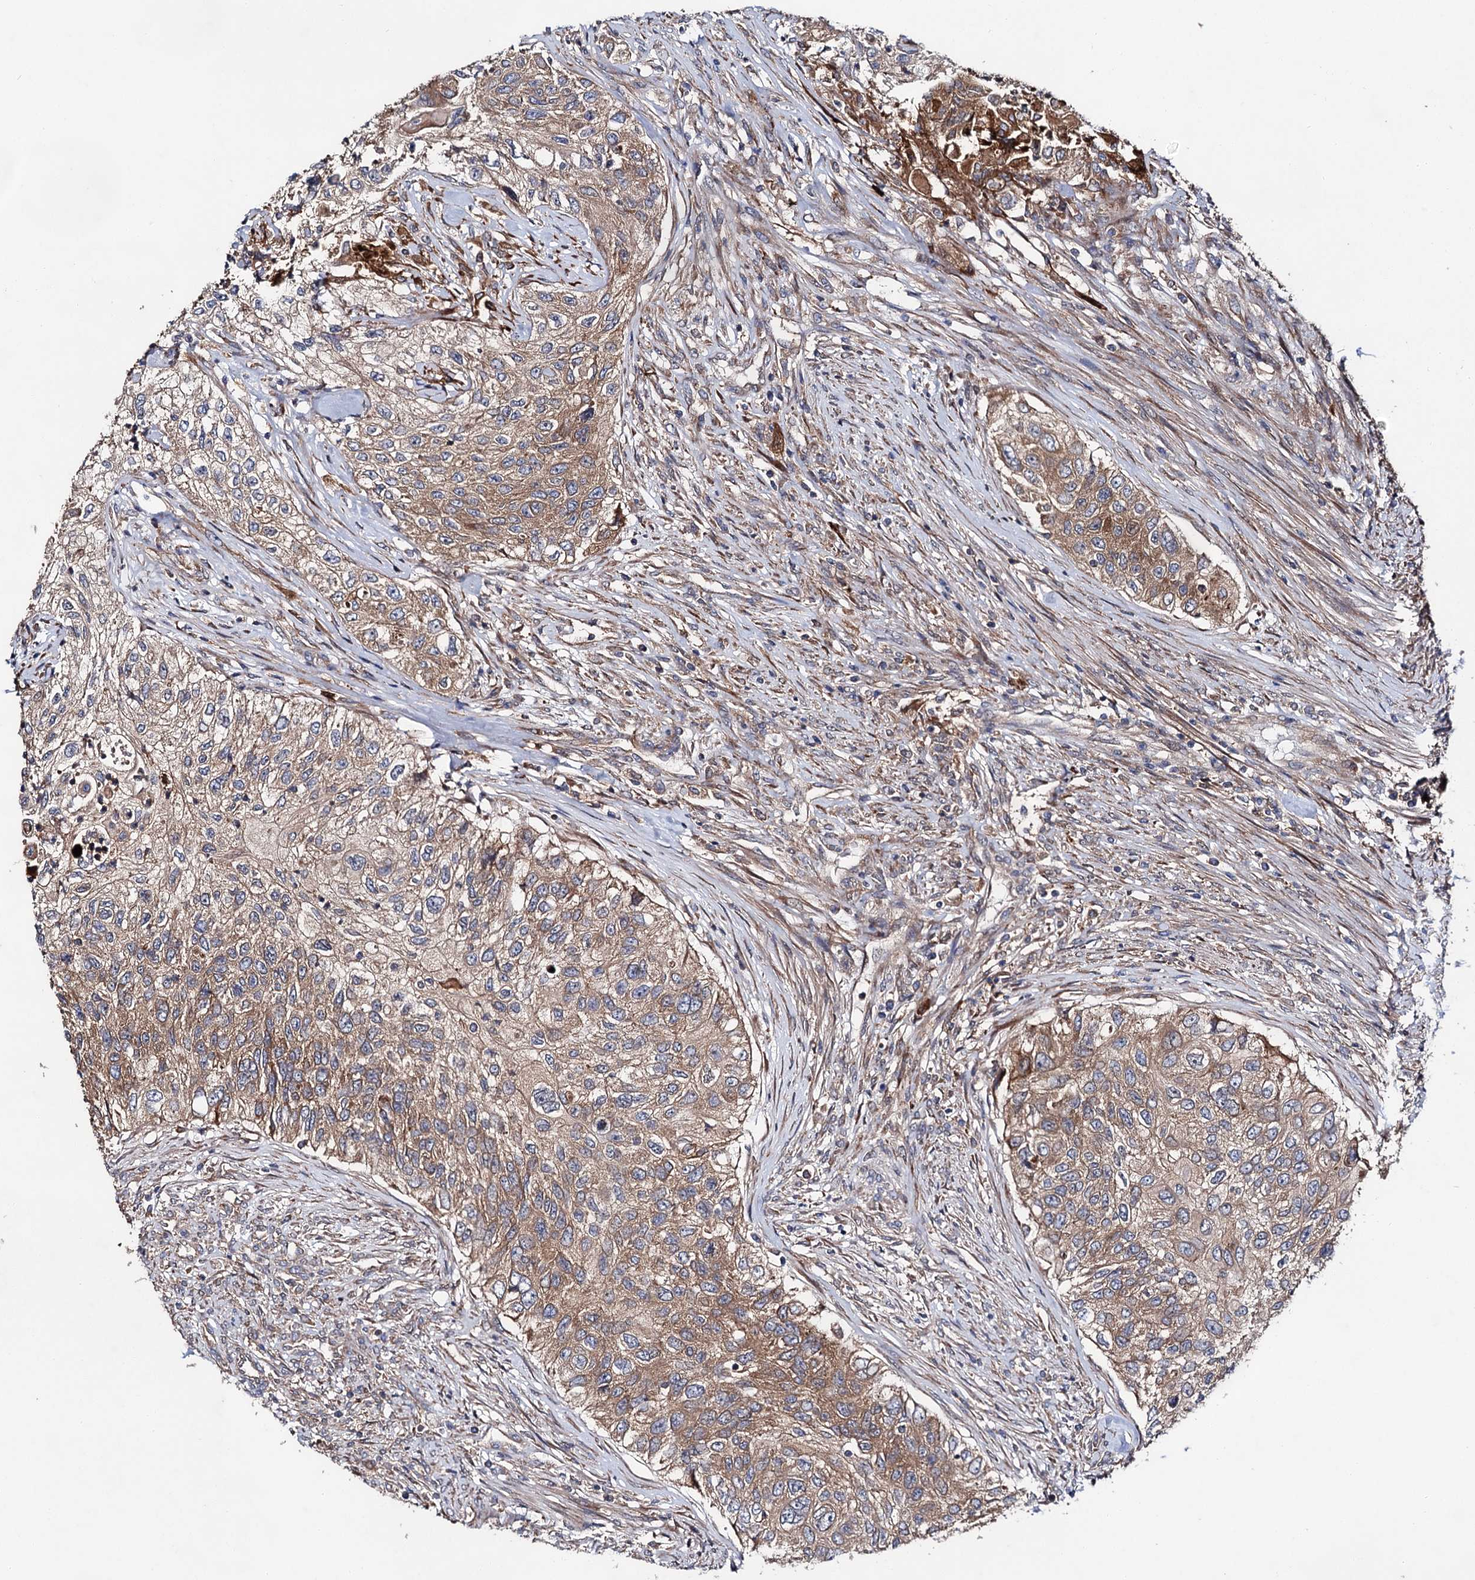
{"staining": {"intensity": "moderate", "quantity": ">75%", "location": "cytoplasmic/membranous"}, "tissue": "urothelial cancer", "cell_type": "Tumor cells", "image_type": "cancer", "snomed": [{"axis": "morphology", "description": "Urothelial carcinoma, High grade"}, {"axis": "topography", "description": "Urinary bladder"}], "caption": "Protein expression analysis of high-grade urothelial carcinoma reveals moderate cytoplasmic/membranous staining in approximately >75% of tumor cells.", "gene": "NAA25", "patient": {"sex": "female", "age": 60}}